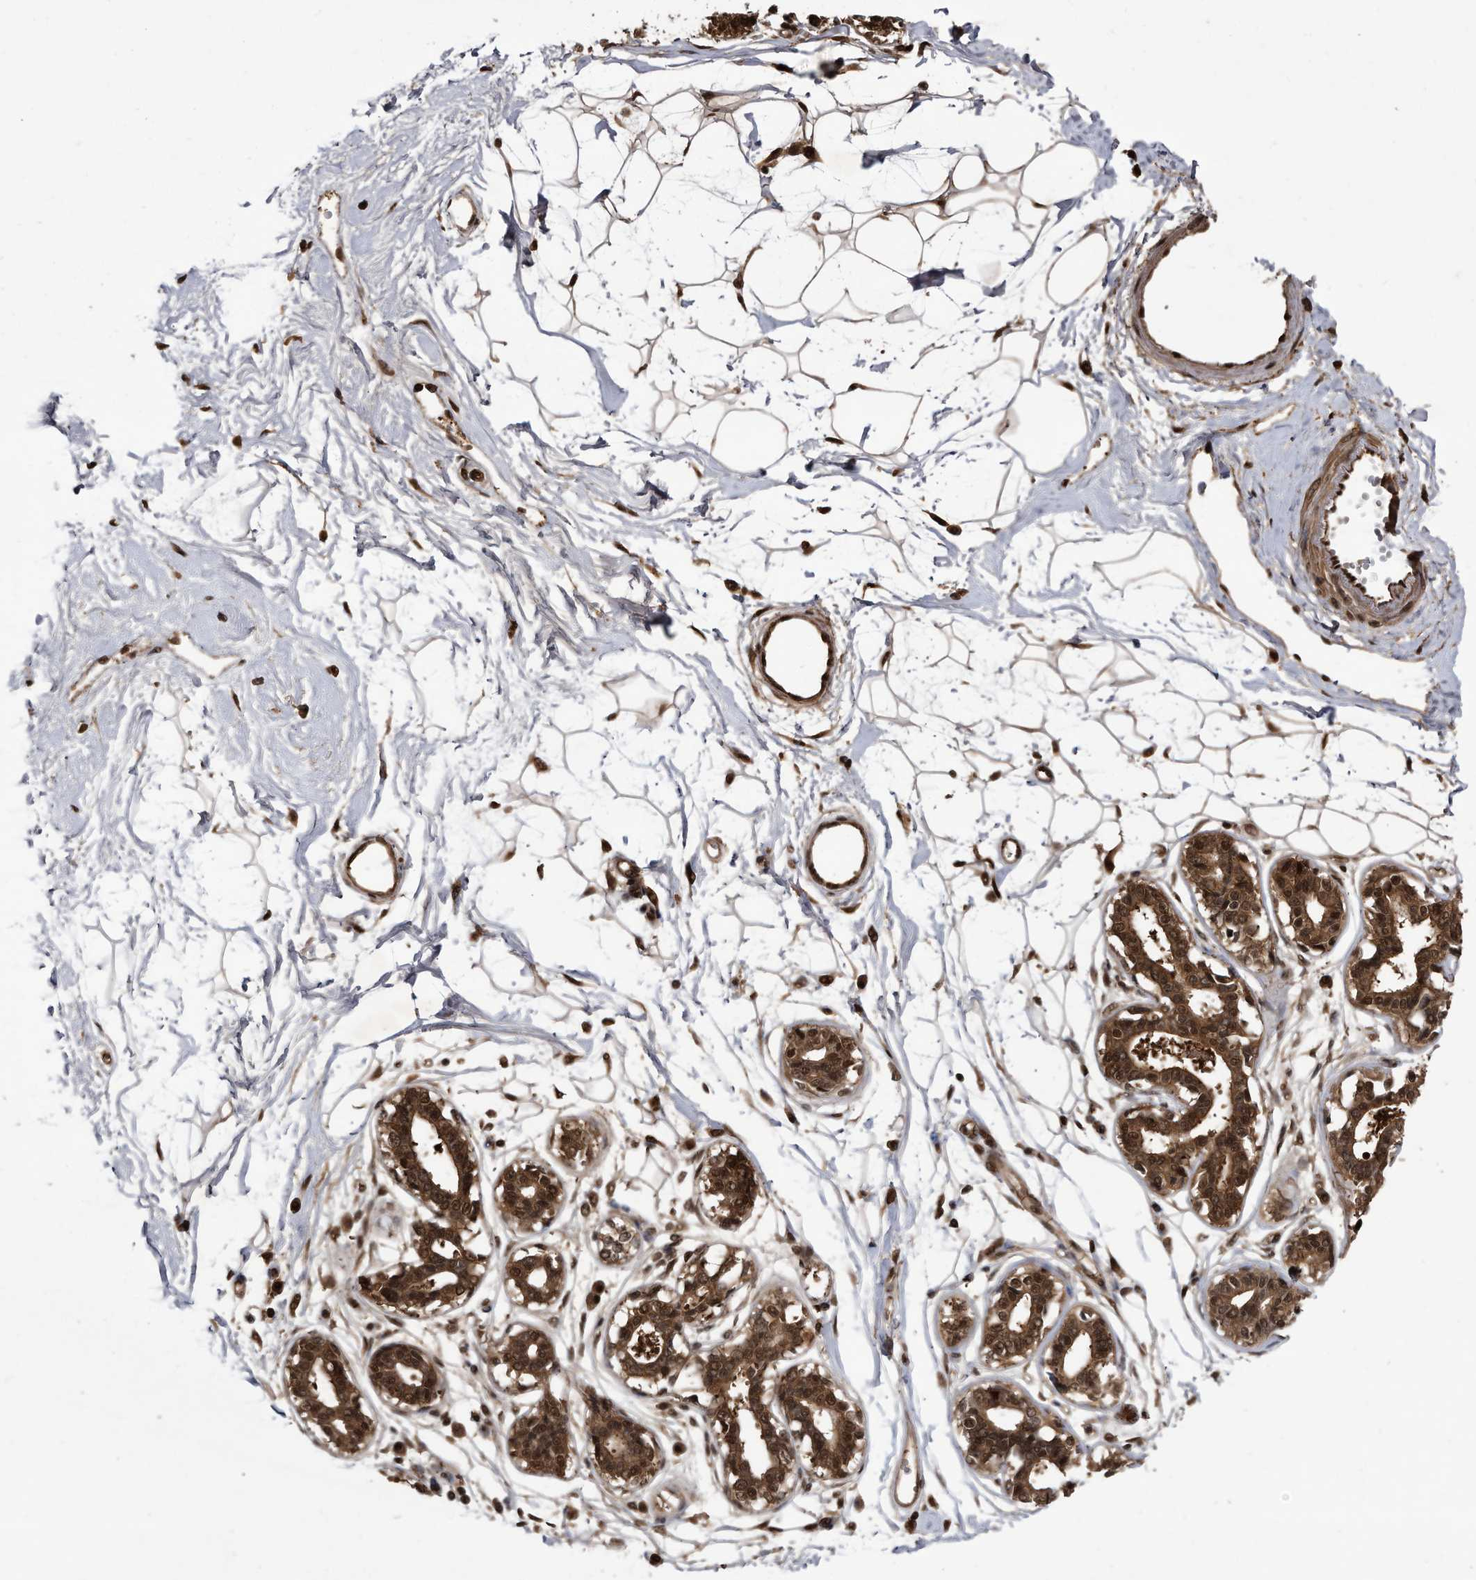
{"staining": {"intensity": "strong", "quantity": "25%-75%", "location": "cytoplasmic/membranous,nuclear"}, "tissue": "breast", "cell_type": "Adipocytes", "image_type": "normal", "snomed": [{"axis": "morphology", "description": "Normal tissue, NOS"}, {"axis": "topography", "description": "Breast"}], "caption": "An image showing strong cytoplasmic/membranous,nuclear positivity in approximately 25%-75% of adipocytes in unremarkable breast, as visualized by brown immunohistochemical staining.", "gene": "RAD23B", "patient": {"sex": "female", "age": 45}}